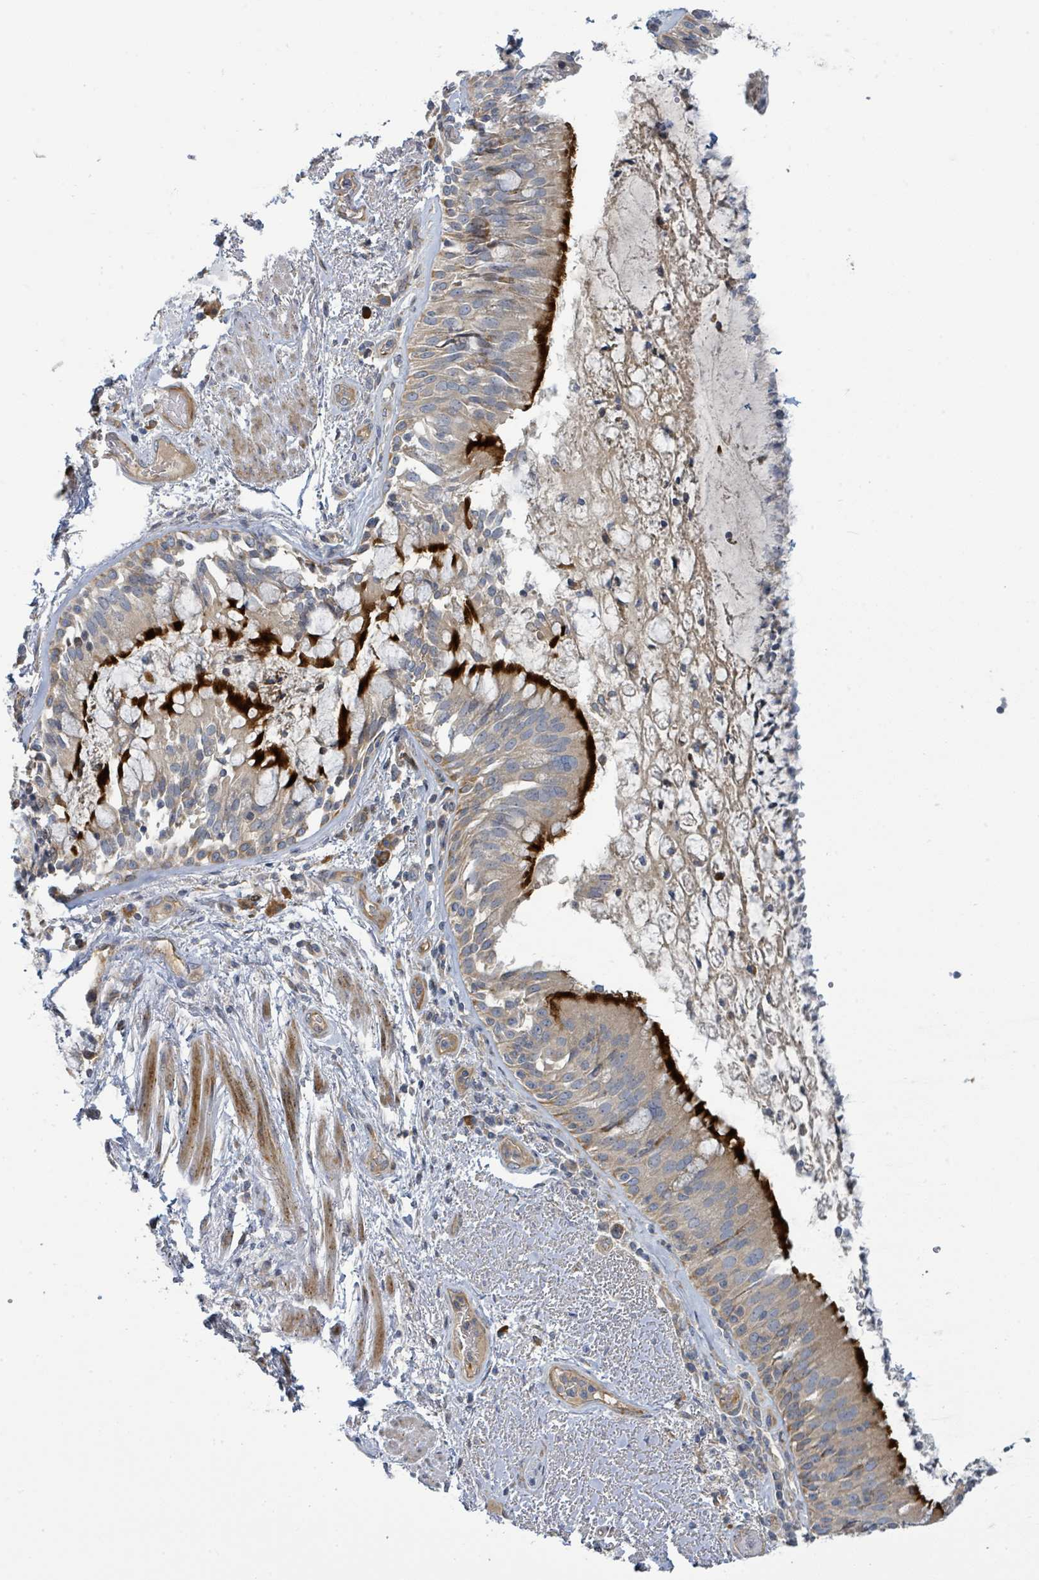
{"staining": {"intensity": "strong", "quantity": "25%-75%", "location": "cytoplasmic/membranous"}, "tissue": "bronchus", "cell_type": "Respiratory epithelial cells", "image_type": "normal", "snomed": [{"axis": "morphology", "description": "Normal tissue, NOS"}, {"axis": "topography", "description": "Cartilage tissue"}, {"axis": "topography", "description": "Bronchus"}], "caption": "Bronchus stained with DAB (3,3'-diaminobenzidine) immunohistochemistry shows high levels of strong cytoplasmic/membranous positivity in about 25%-75% of respiratory epithelial cells.", "gene": "CFAP210", "patient": {"sex": "male", "age": 63}}